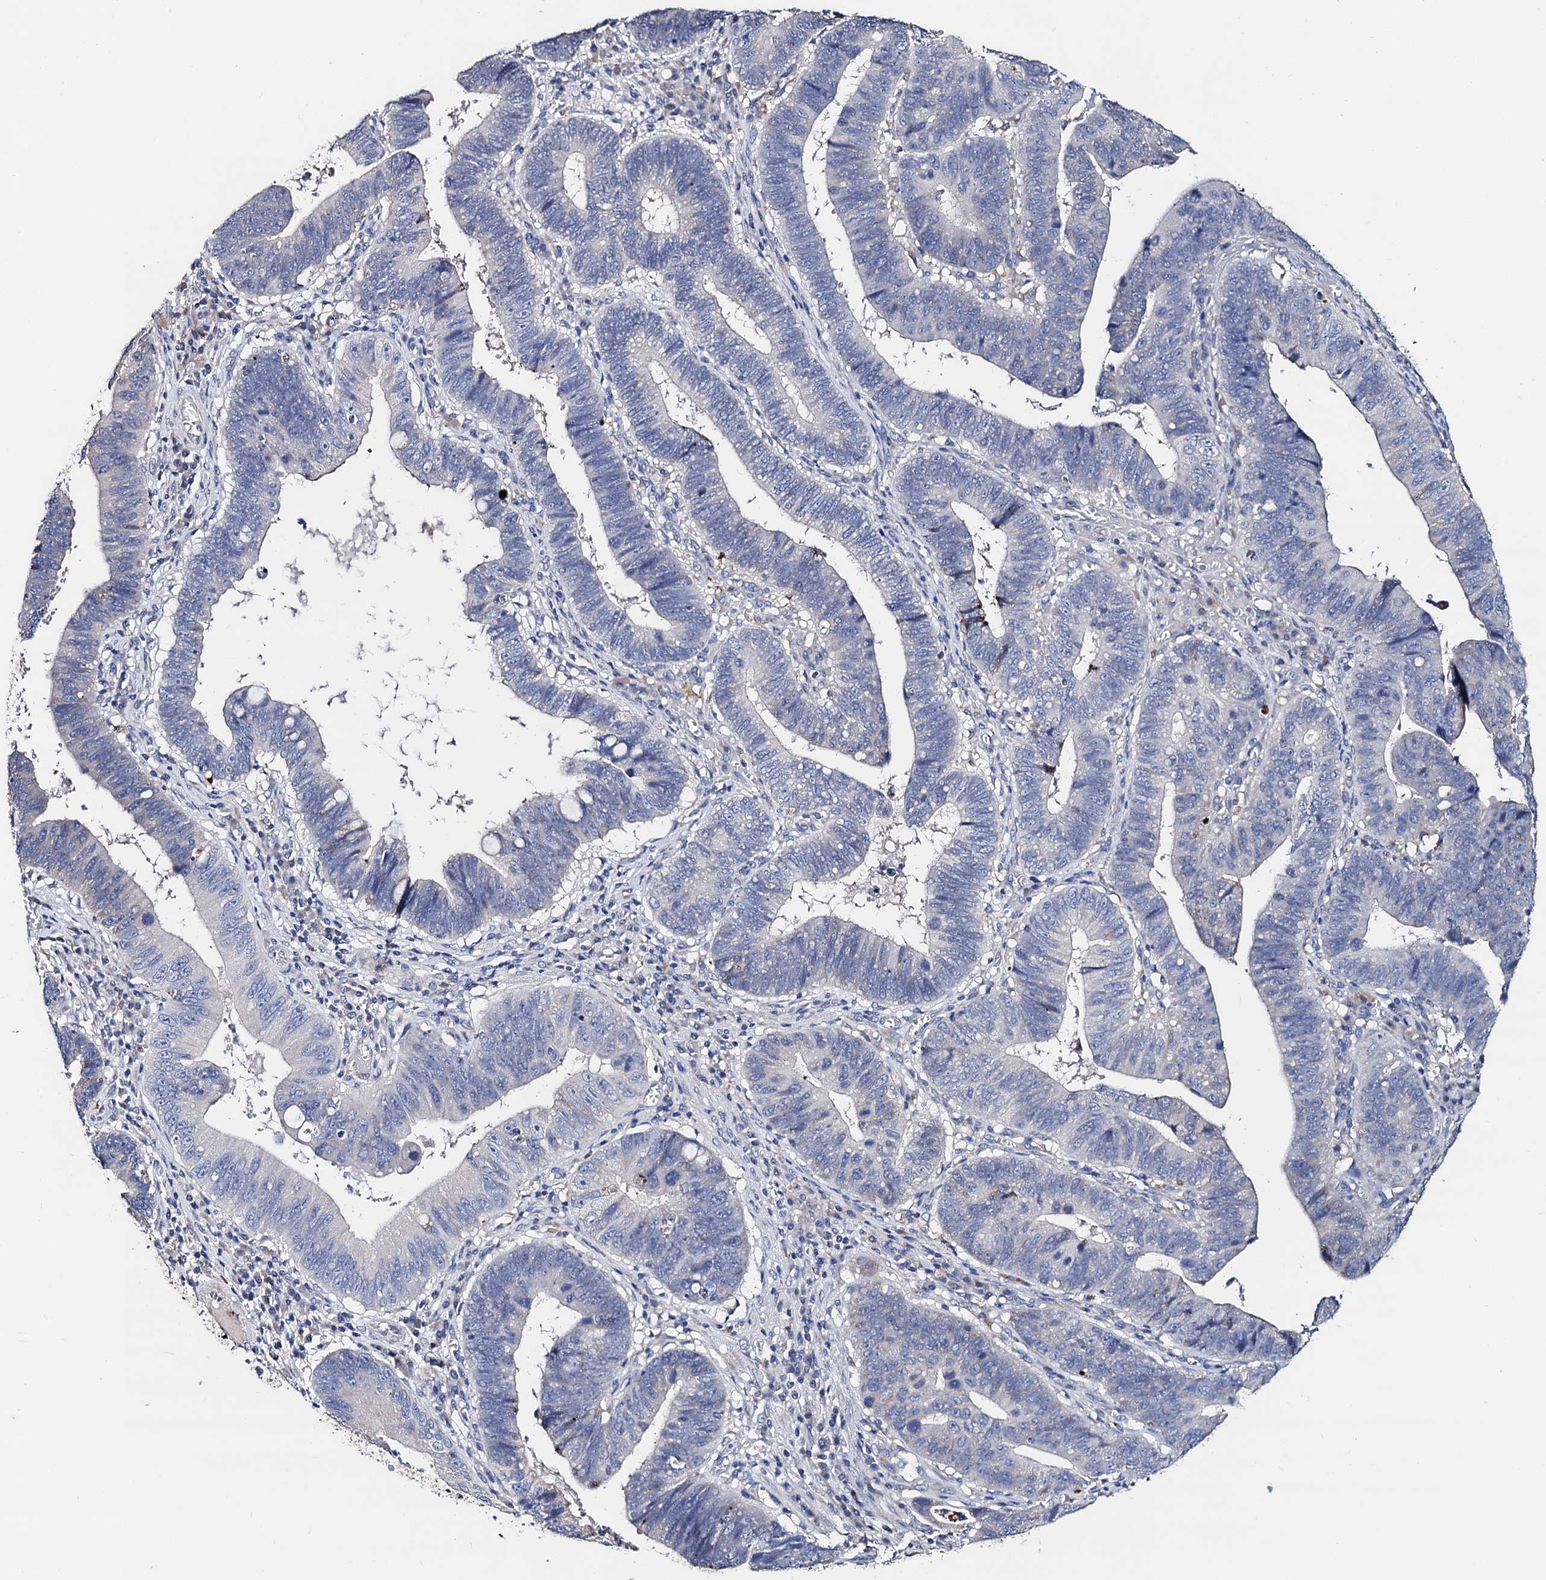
{"staining": {"intensity": "negative", "quantity": "none", "location": "none"}, "tissue": "stomach cancer", "cell_type": "Tumor cells", "image_type": "cancer", "snomed": [{"axis": "morphology", "description": "Adenocarcinoma, NOS"}, {"axis": "topography", "description": "Stomach"}], "caption": "There is no significant staining in tumor cells of stomach adenocarcinoma.", "gene": "FREM3", "patient": {"sex": "male", "age": 59}}